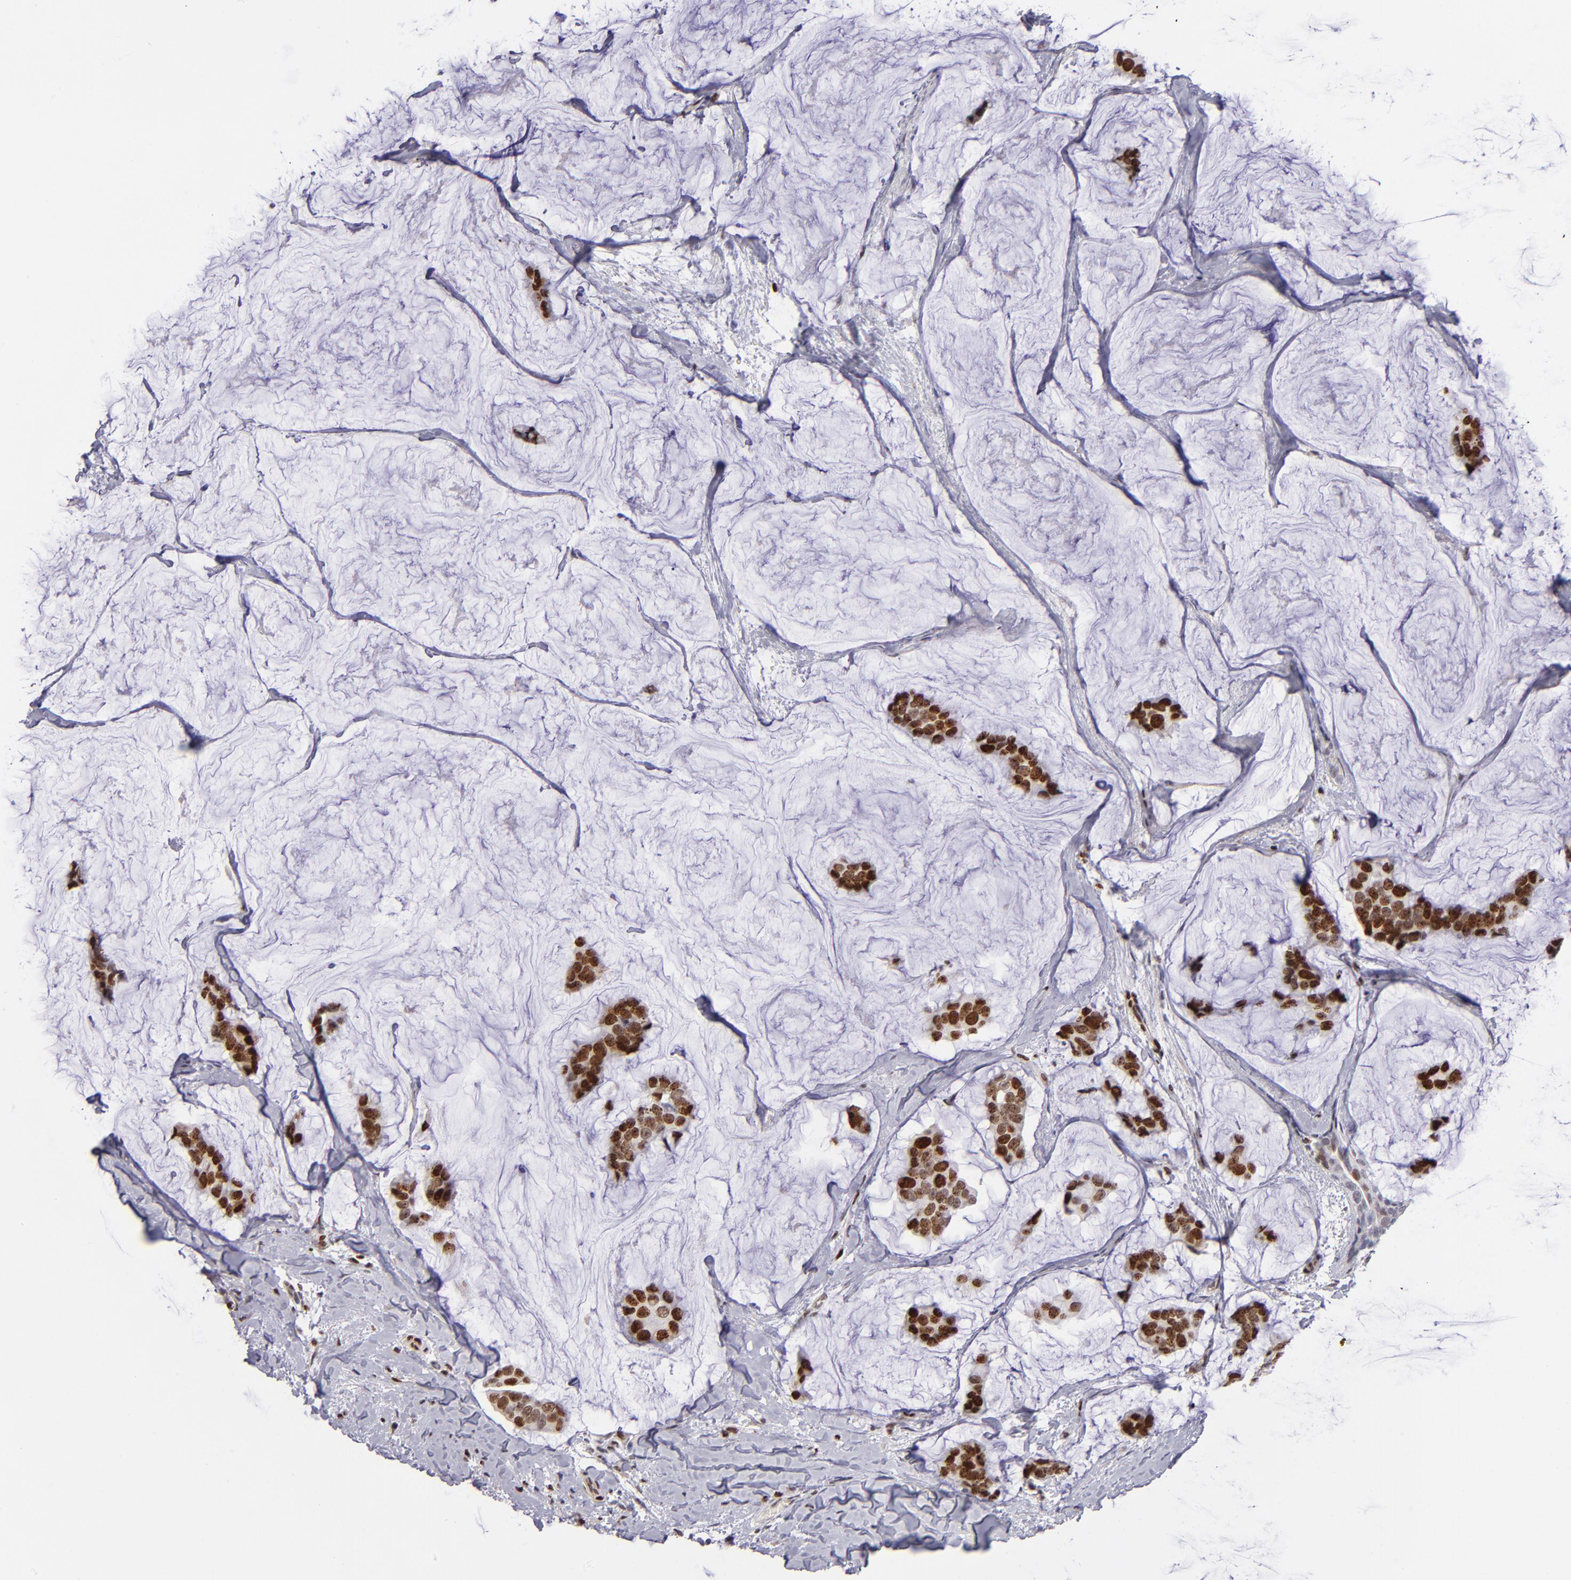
{"staining": {"intensity": "strong", "quantity": ">75%", "location": "nuclear"}, "tissue": "breast cancer", "cell_type": "Tumor cells", "image_type": "cancer", "snomed": [{"axis": "morphology", "description": "Normal tissue, NOS"}, {"axis": "morphology", "description": "Duct carcinoma"}, {"axis": "topography", "description": "Breast"}], "caption": "Approximately >75% of tumor cells in human breast cancer (intraductal carcinoma) display strong nuclear protein expression as visualized by brown immunohistochemical staining.", "gene": "POLA1", "patient": {"sex": "female", "age": 50}}